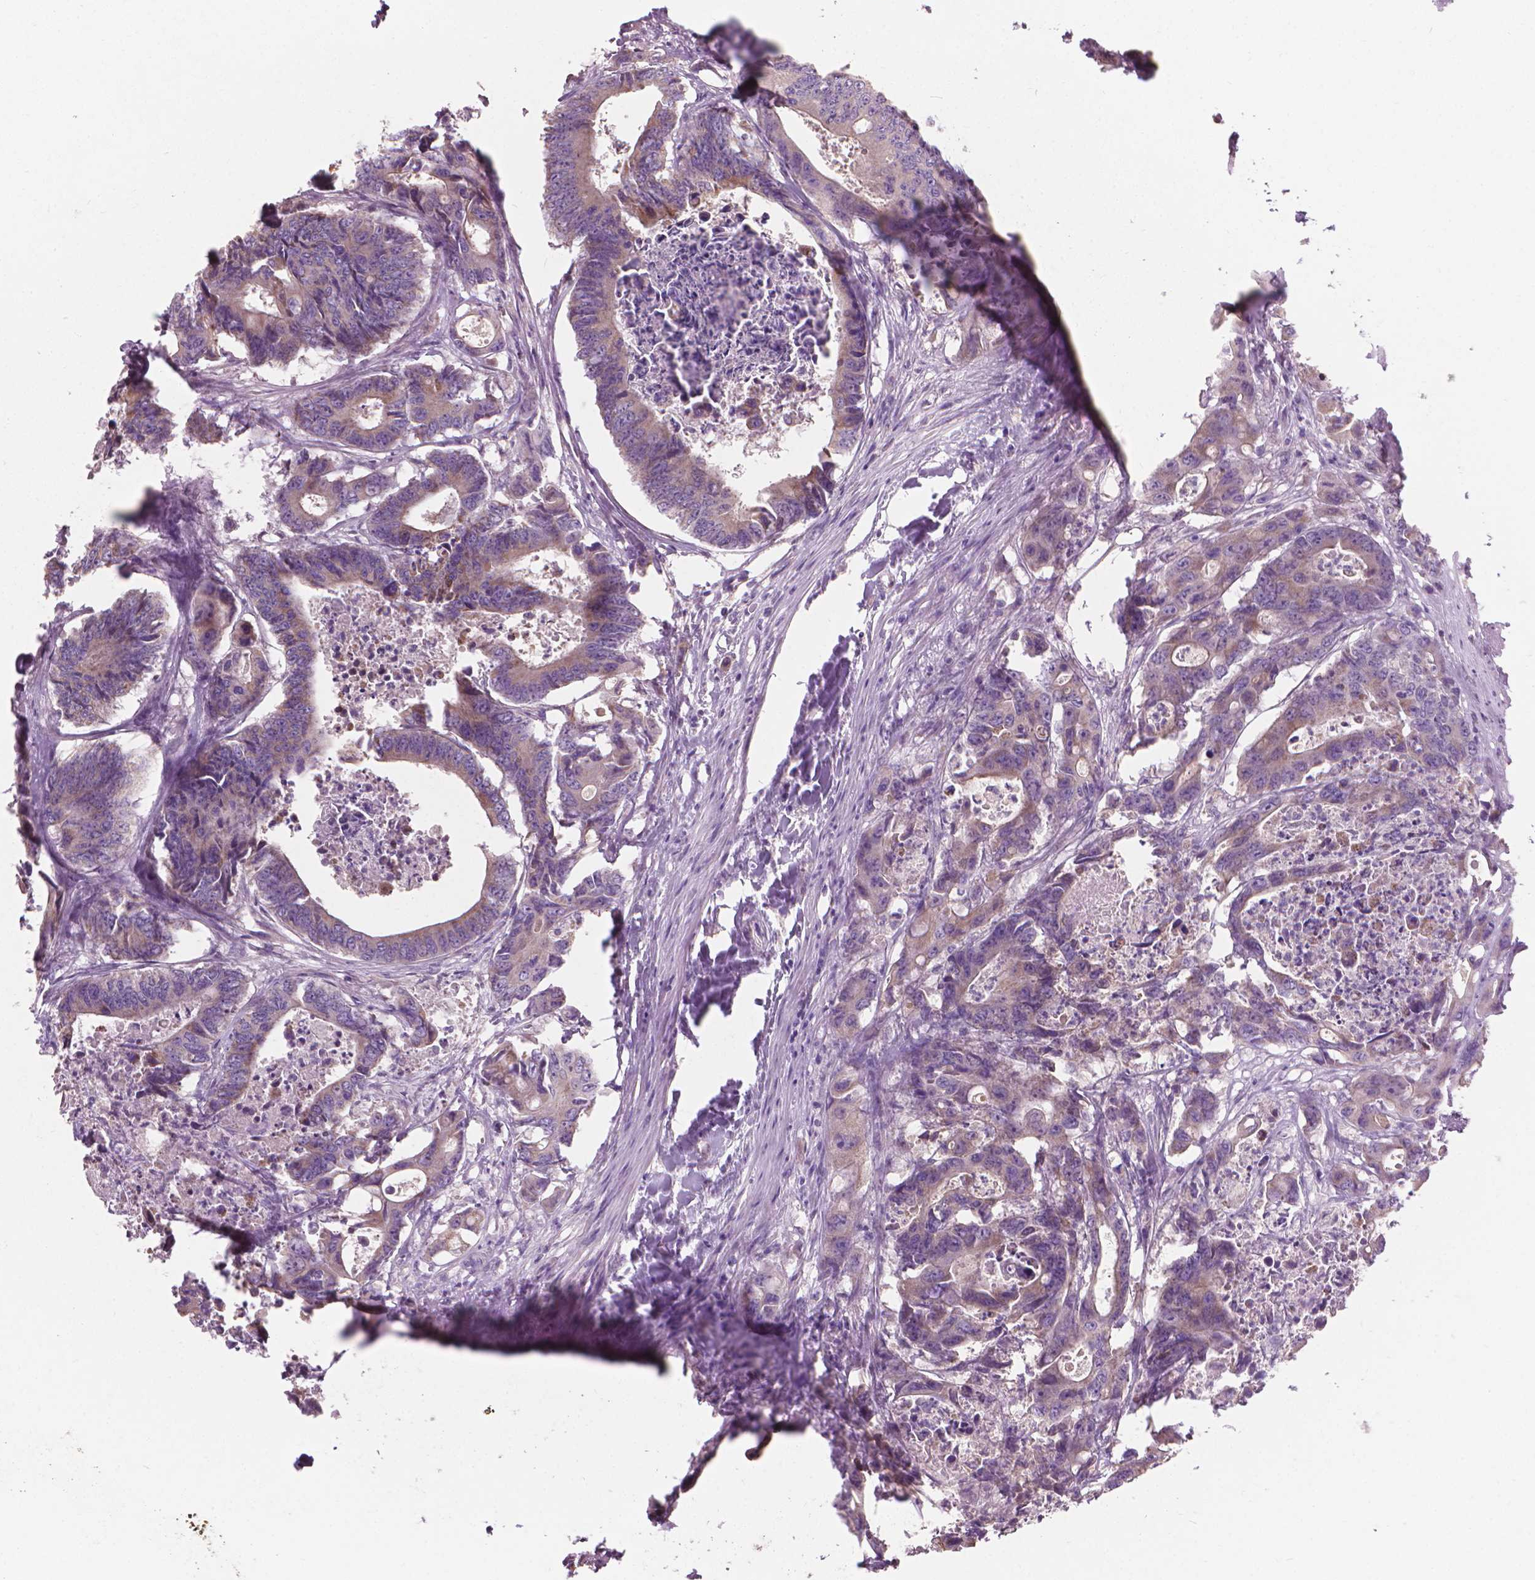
{"staining": {"intensity": "weak", "quantity": "25%-75%", "location": "cytoplasmic/membranous"}, "tissue": "colorectal cancer", "cell_type": "Tumor cells", "image_type": "cancer", "snomed": [{"axis": "morphology", "description": "Adenocarcinoma, NOS"}, {"axis": "topography", "description": "Rectum"}], "caption": "Protein staining of adenocarcinoma (colorectal) tissue demonstrates weak cytoplasmic/membranous positivity in approximately 25%-75% of tumor cells.", "gene": "RIIAD1", "patient": {"sex": "male", "age": 54}}